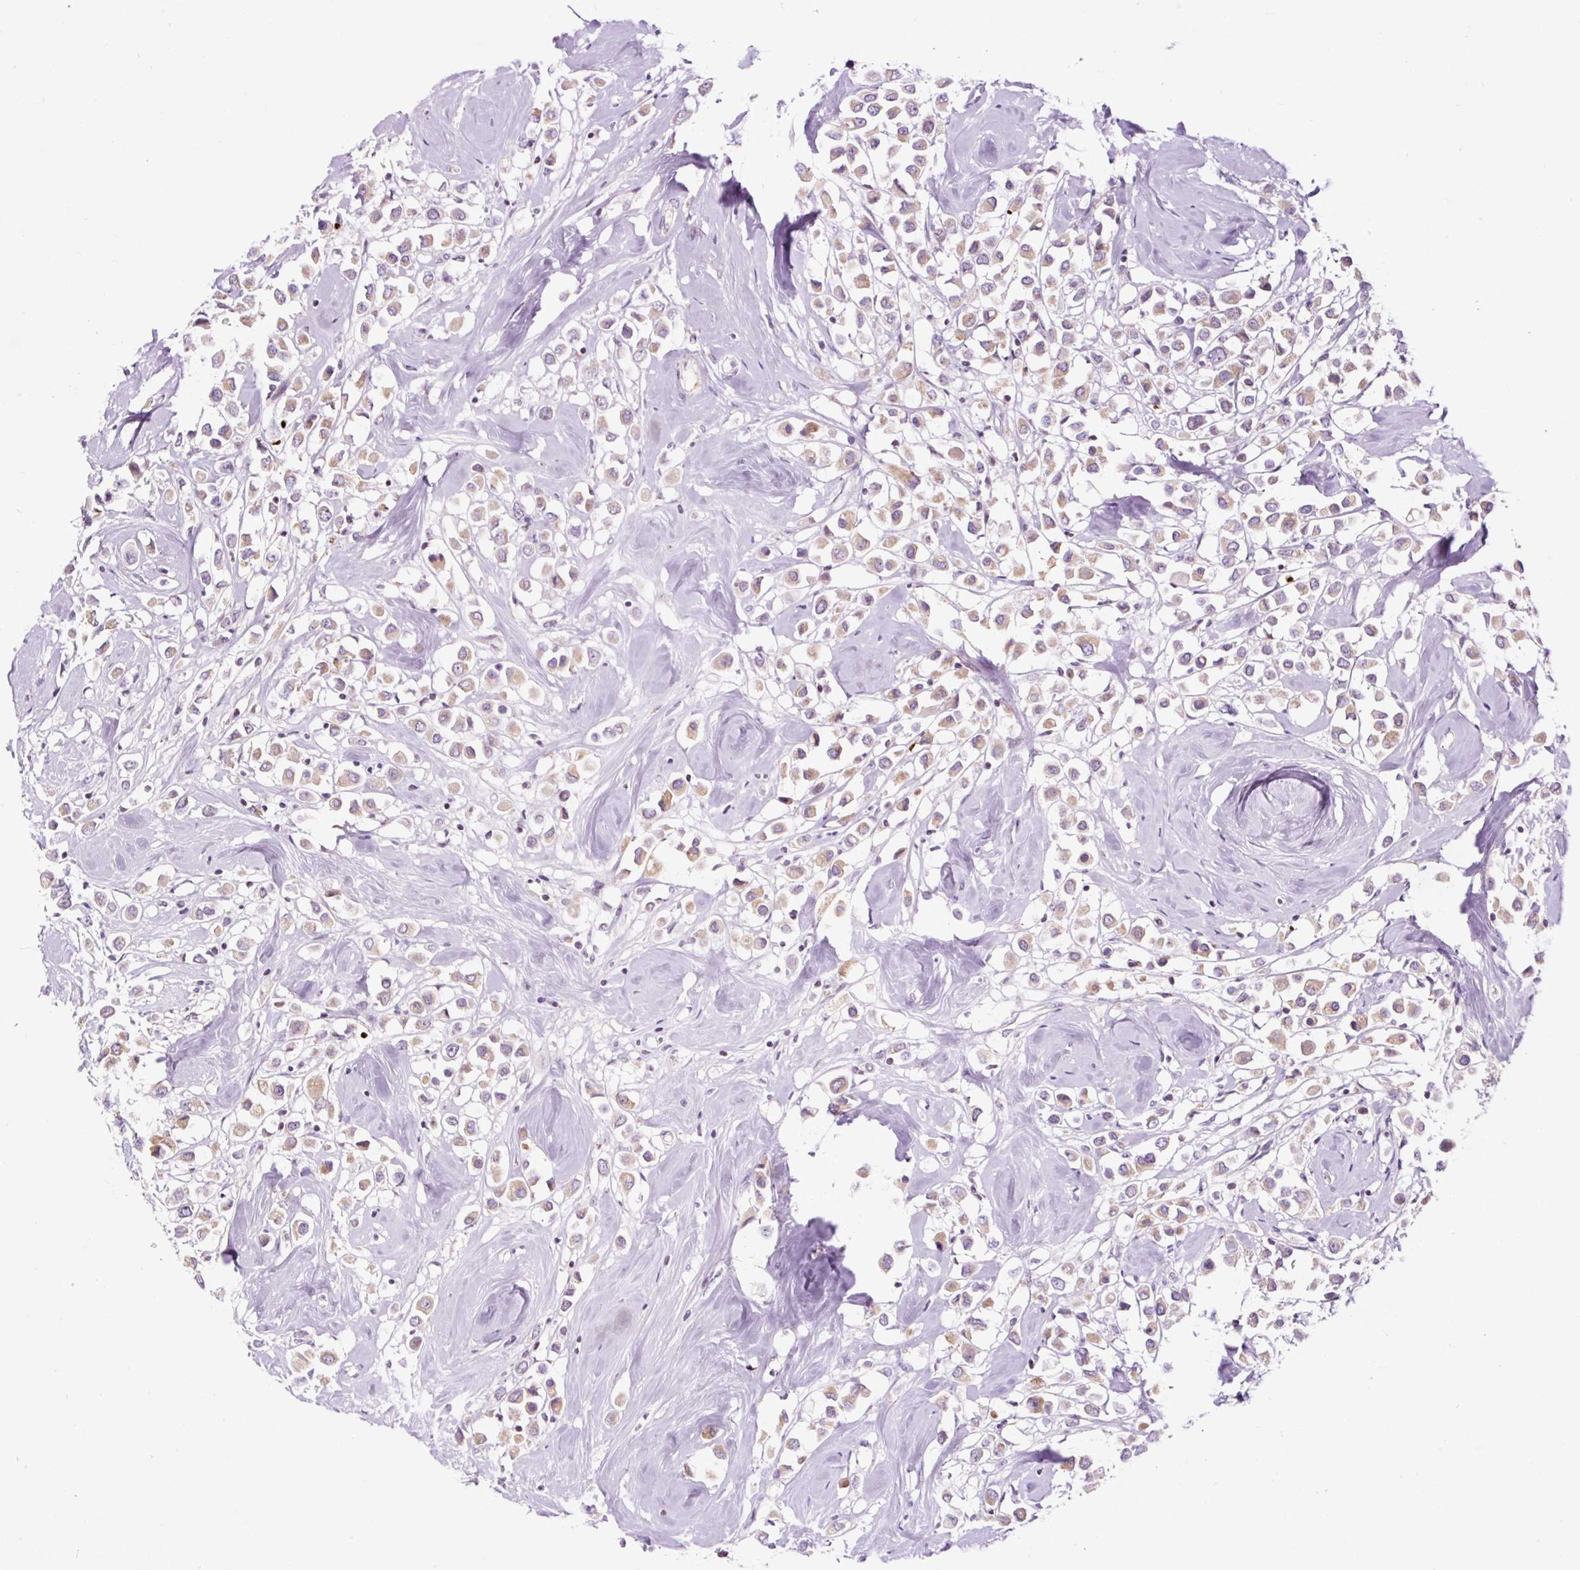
{"staining": {"intensity": "moderate", "quantity": ">75%", "location": "cytoplasmic/membranous"}, "tissue": "breast cancer", "cell_type": "Tumor cells", "image_type": "cancer", "snomed": [{"axis": "morphology", "description": "Duct carcinoma"}, {"axis": "topography", "description": "Breast"}], "caption": "This is a photomicrograph of immunohistochemistry (IHC) staining of breast cancer (intraductal carcinoma), which shows moderate staining in the cytoplasmic/membranous of tumor cells.", "gene": "FMC1", "patient": {"sex": "female", "age": 61}}